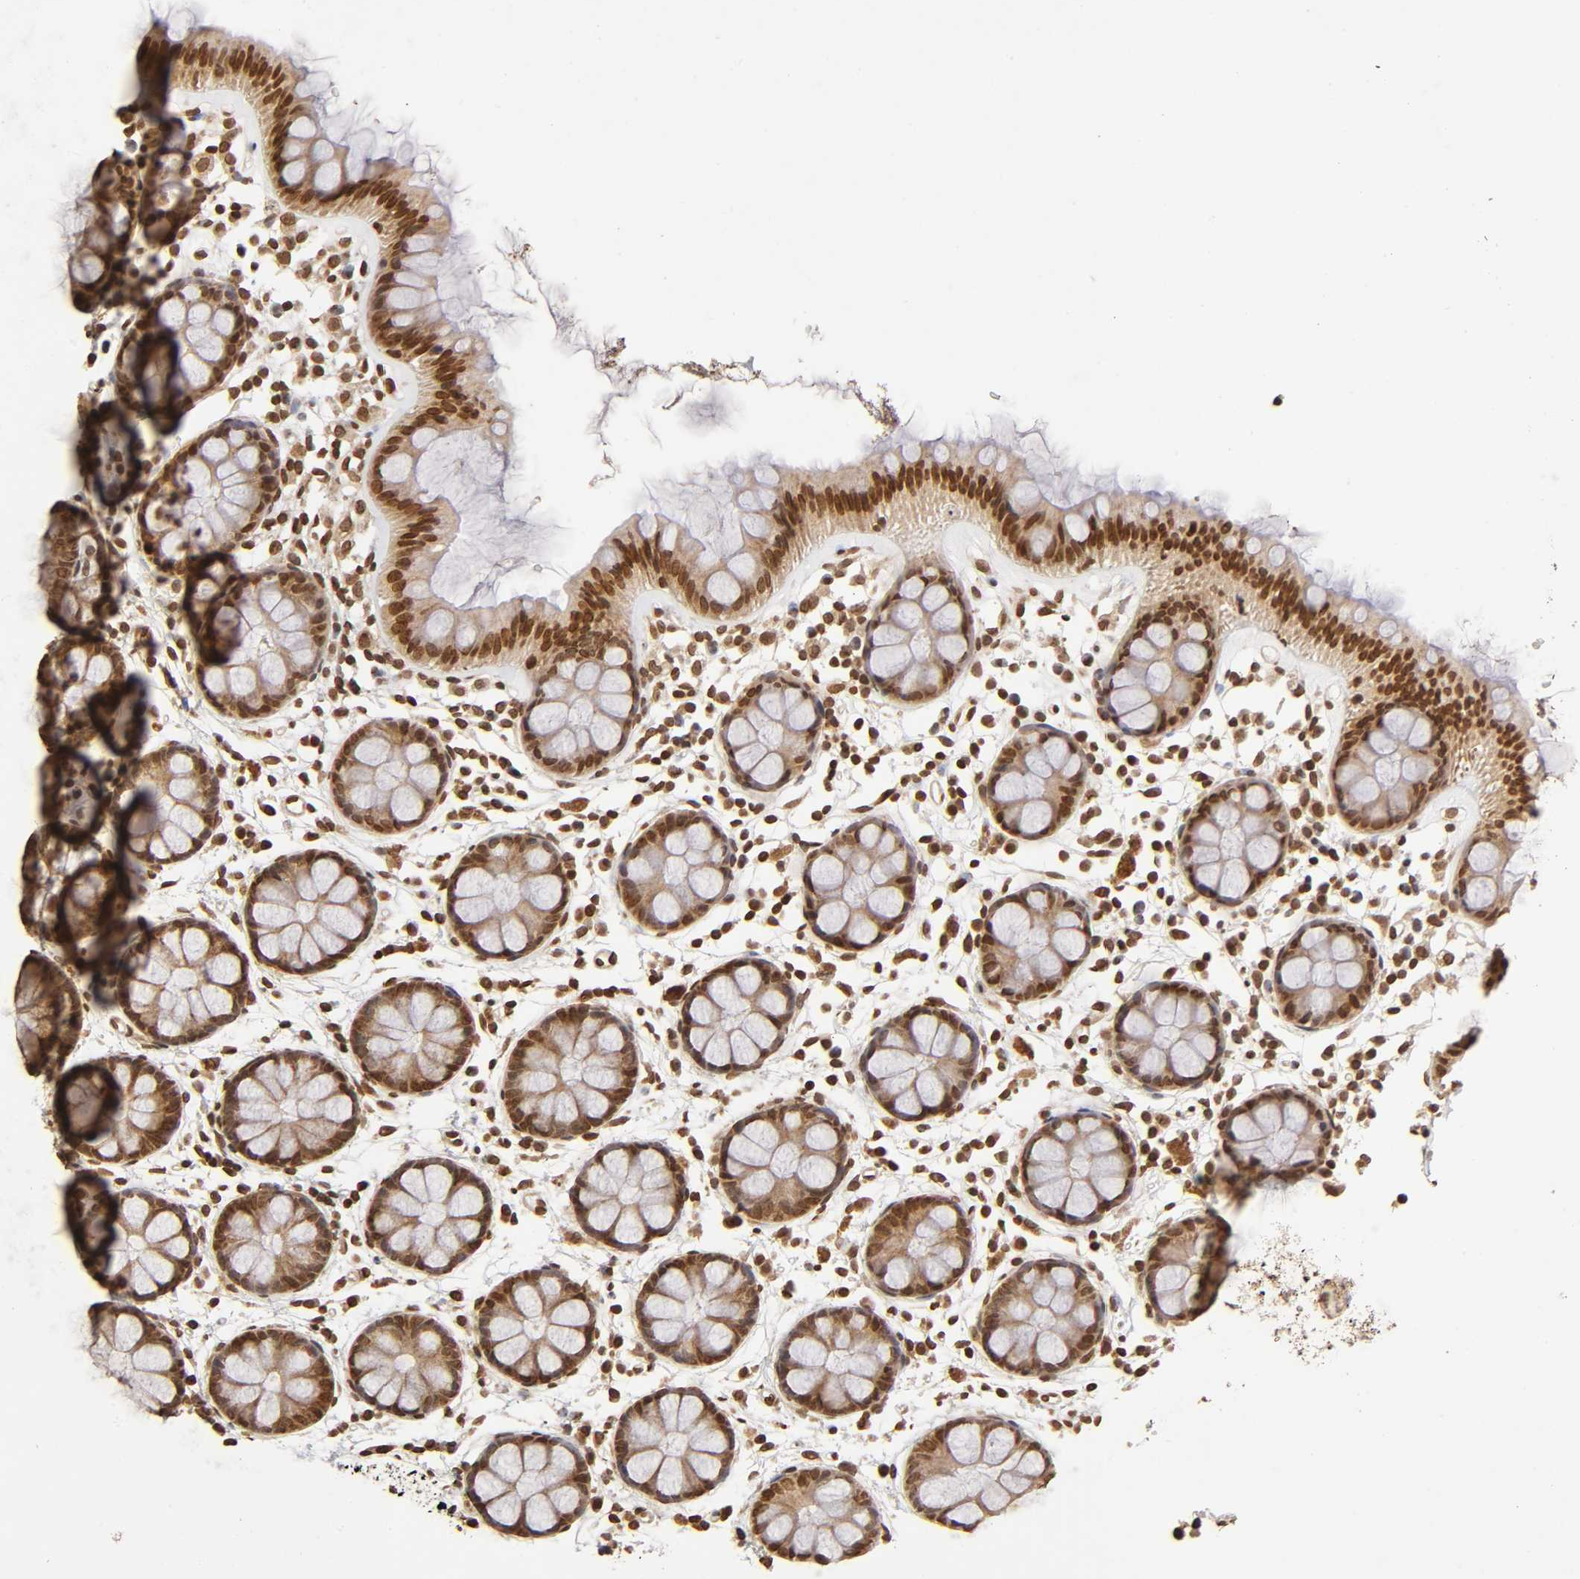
{"staining": {"intensity": "moderate", "quantity": ">75%", "location": "cytoplasmic/membranous,nuclear"}, "tissue": "rectum", "cell_type": "Glandular cells", "image_type": "normal", "snomed": [{"axis": "morphology", "description": "Normal tissue, NOS"}, {"axis": "topography", "description": "Rectum"}], "caption": "Glandular cells reveal moderate cytoplasmic/membranous,nuclear expression in approximately >75% of cells in benign rectum.", "gene": "MLLT6", "patient": {"sex": "female", "age": 66}}